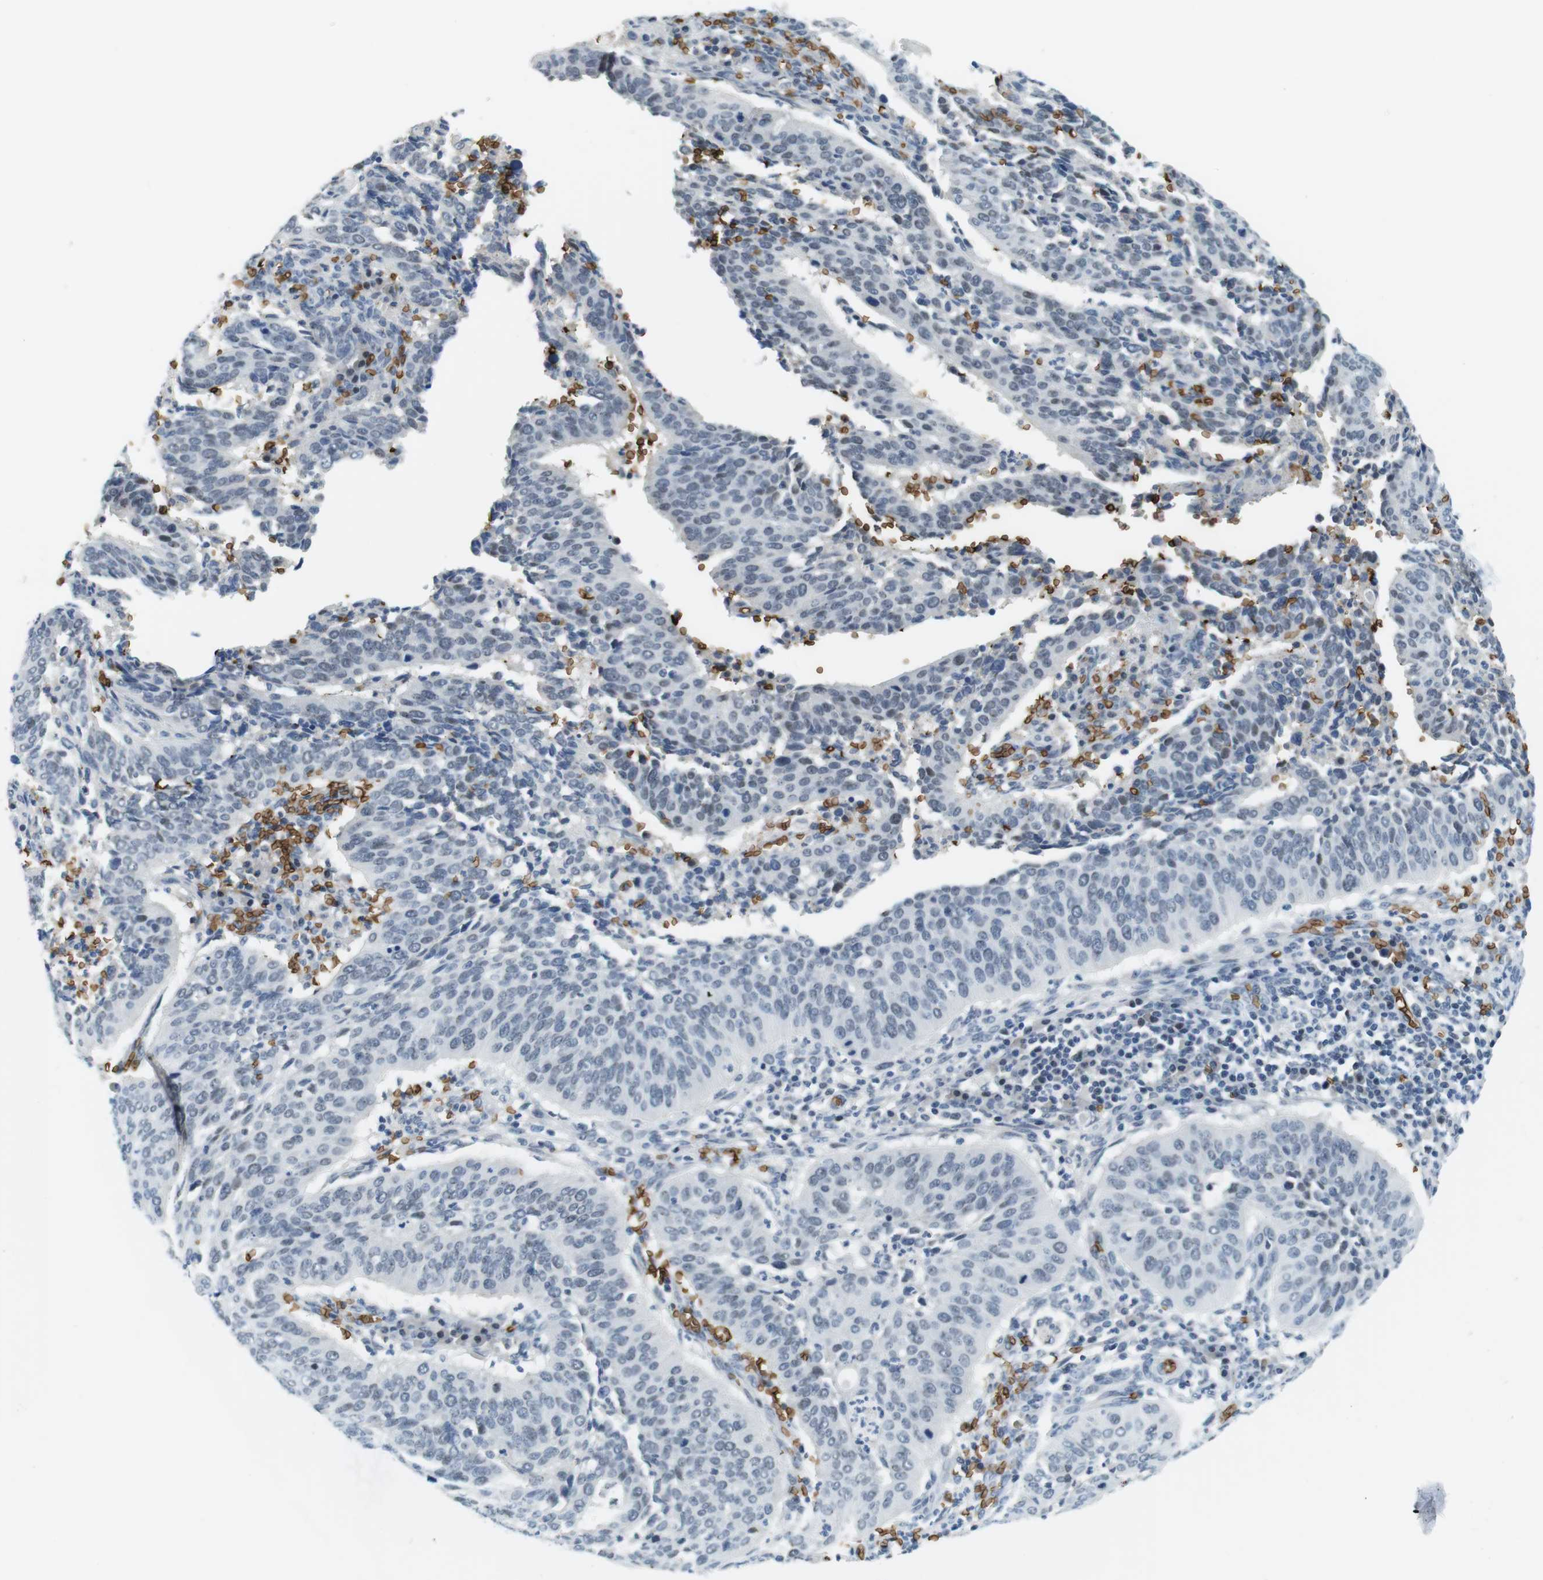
{"staining": {"intensity": "negative", "quantity": "none", "location": "none"}, "tissue": "cervical cancer", "cell_type": "Tumor cells", "image_type": "cancer", "snomed": [{"axis": "morphology", "description": "Normal tissue, NOS"}, {"axis": "morphology", "description": "Squamous cell carcinoma, NOS"}, {"axis": "topography", "description": "Cervix"}], "caption": "Photomicrograph shows no significant protein expression in tumor cells of cervical cancer. Brightfield microscopy of IHC stained with DAB (brown) and hematoxylin (blue), captured at high magnification.", "gene": "SLC4A1", "patient": {"sex": "female", "age": 39}}